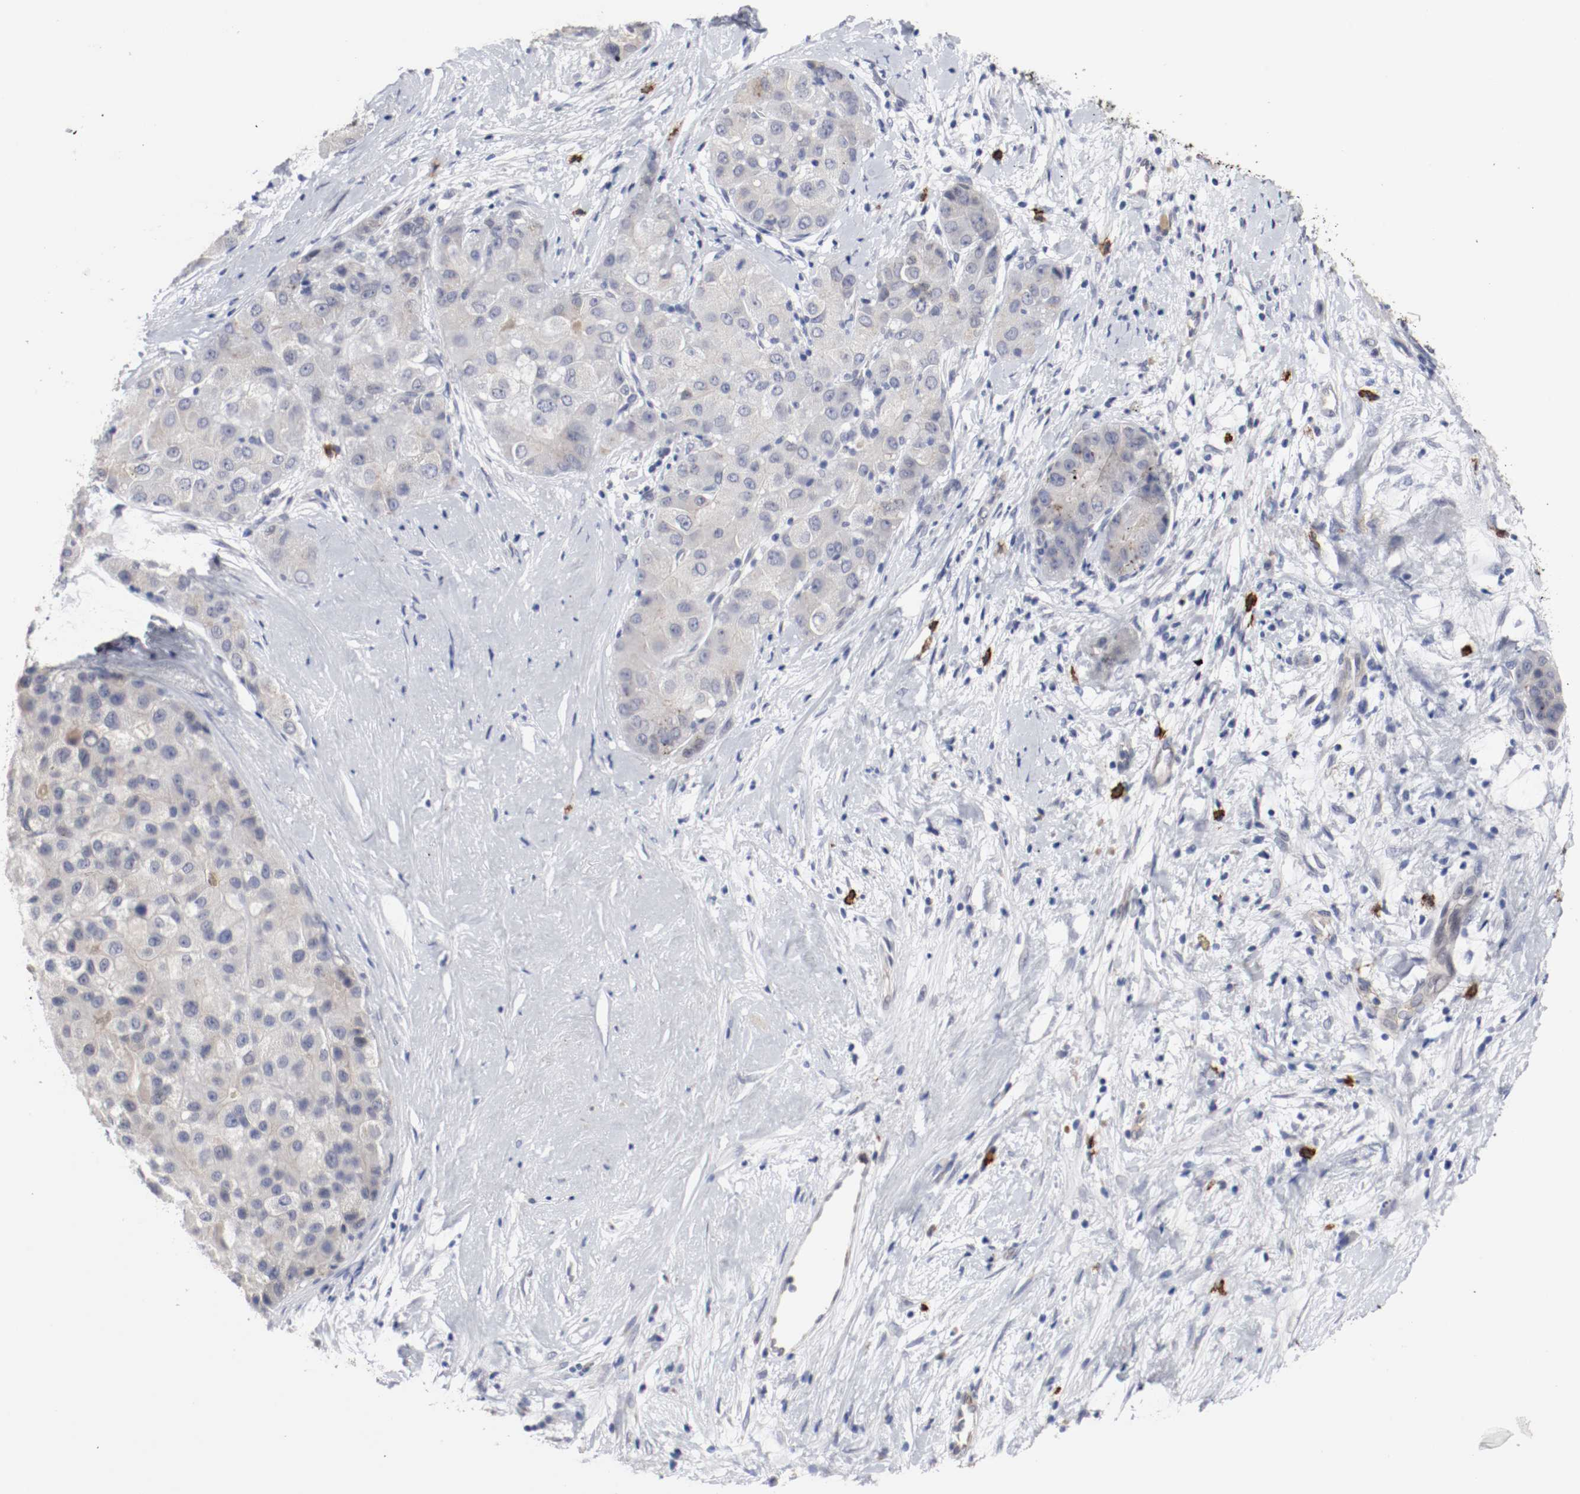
{"staining": {"intensity": "weak", "quantity": "<25%", "location": "cytoplasmic/membranous"}, "tissue": "liver cancer", "cell_type": "Tumor cells", "image_type": "cancer", "snomed": [{"axis": "morphology", "description": "Carcinoma, Hepatocellular, NOS"}, {"axis": "topography", "description": "Liver"}], "caption": "DAB immunohistochemical staining of human hepatocellular carcinoma (liver) demonstrates no significant staining in tumor cells.", "gene": "KIT", "patient": {"sex": "male", "age": 80}}